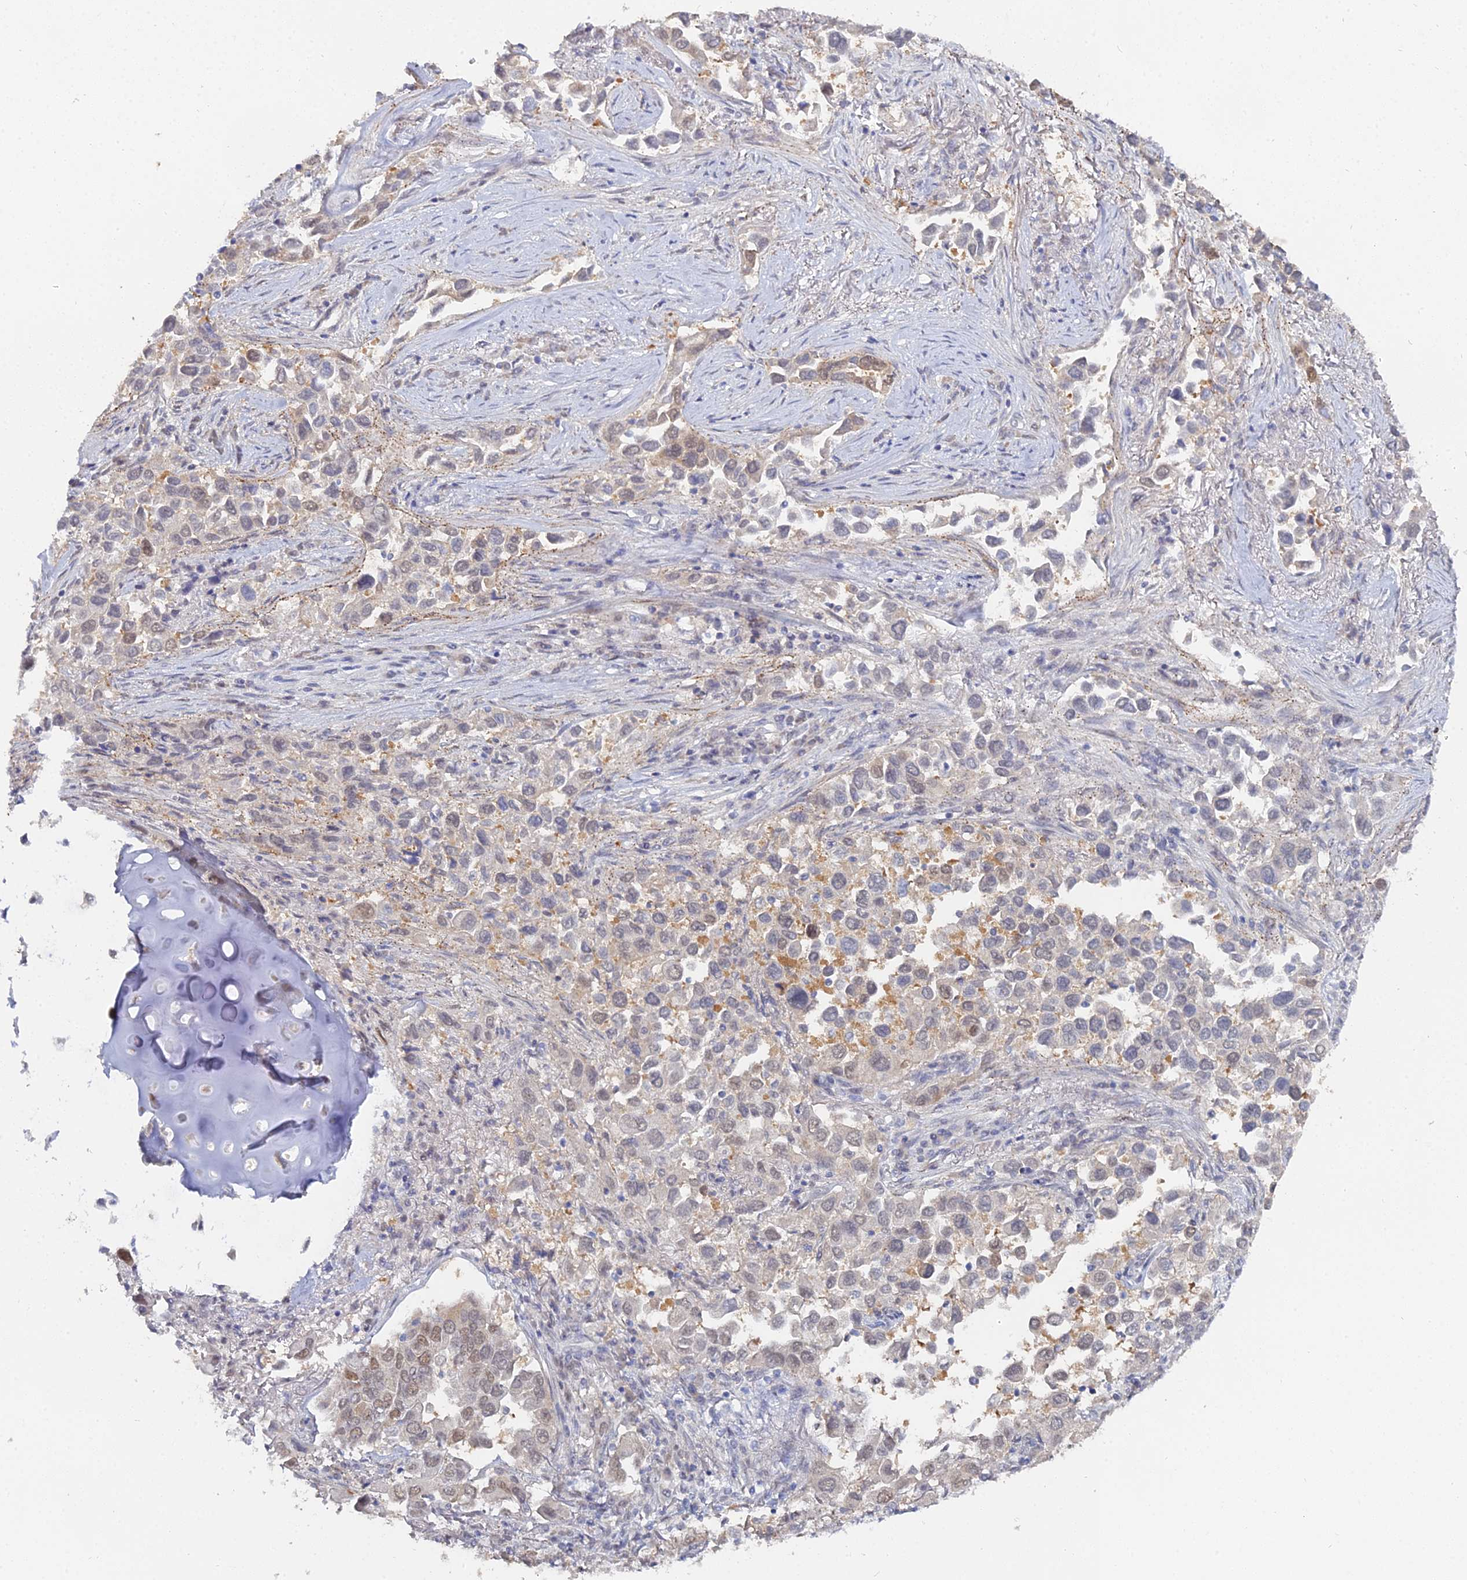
{"staining": {"intensity": "weak", "quantity": "25%-75%", "location": "cytoplasmic/membranous,nuclear"}, "tissue": "lung cancer", "cell_type": "Tumor cells", "image_type": "cancer", "snomed": [{"axis": "morphology", "description": "Adenocarcinoma, NOS"}, {"axis": "topography", "description": "Lung"}], "caption": "DAB immunohistochemical staining of adenocarcinoma (lung) demonstrates weak cytoplasmic/membranous and nuclear protein expression in about 25%-75% of tumor cells.", "gene": "THAP4", "patient": {"sex": "female", "age": 76}}